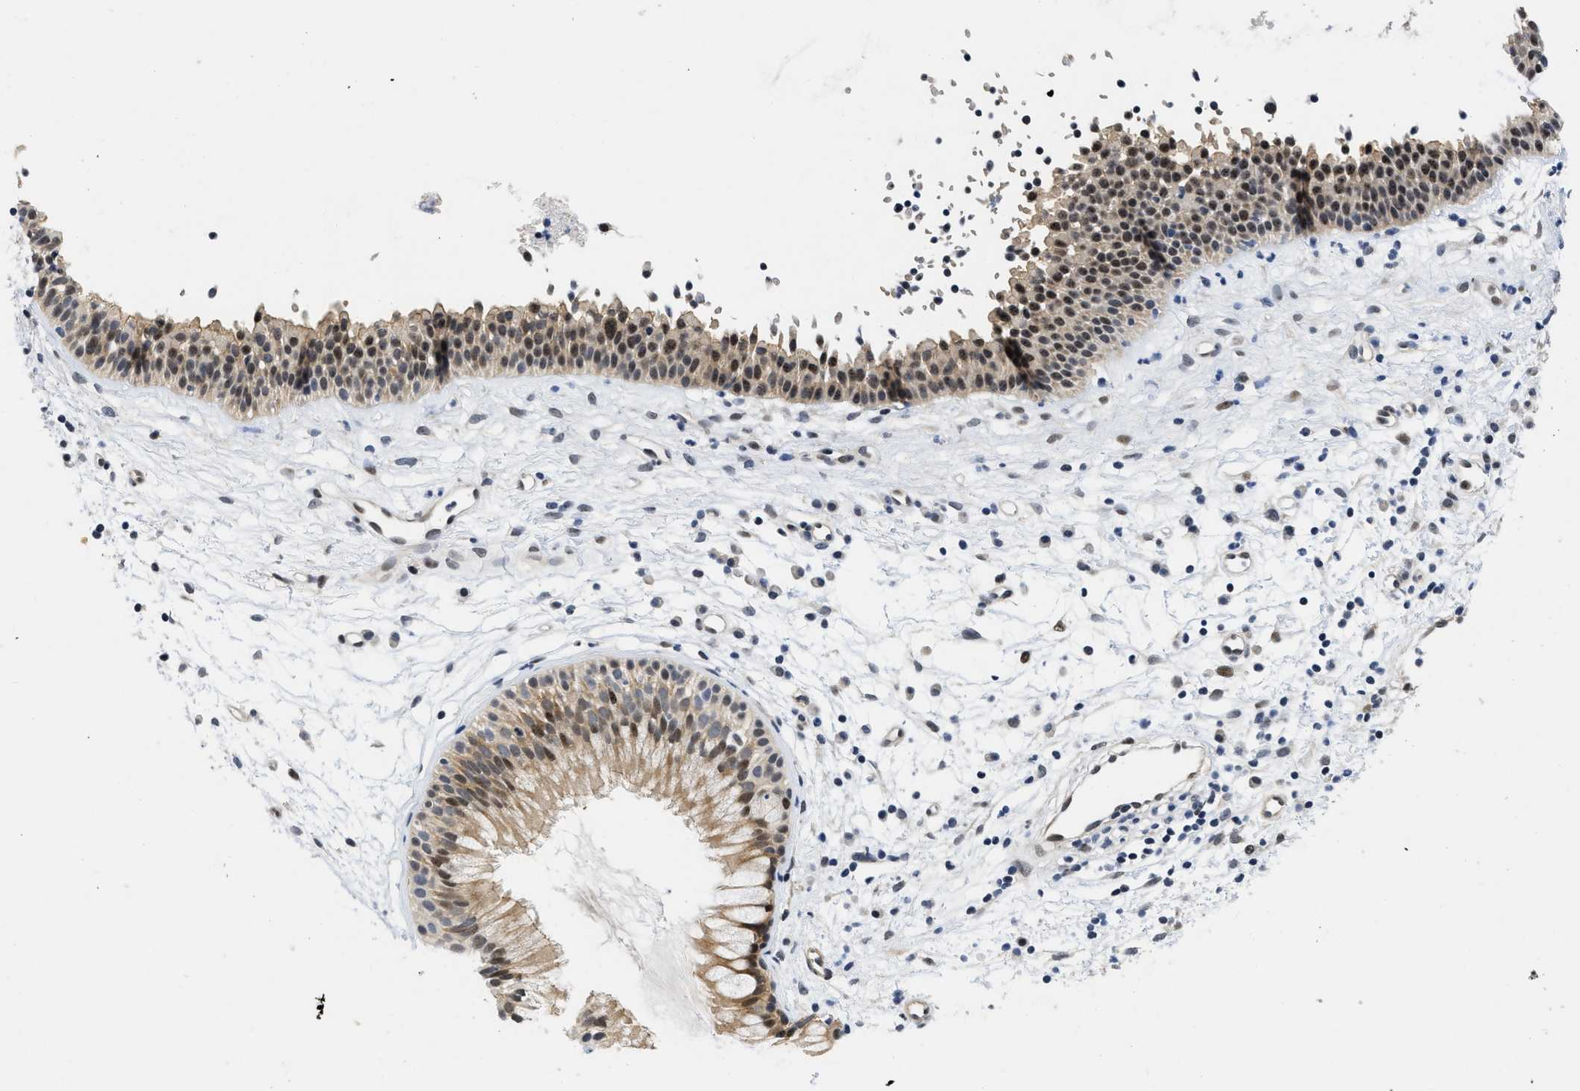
{"staining": {"intensity": "moderate", "quantity": ">75%", "location": "cytoplasmic/membranous,nuclear"}, "tissue": "nasopharynx", "cell_type": "Respiratory epithelial cells", "image_type": "normal", "snomed": [{"axis": "morphology", "description": "Normal tissue, NOS"}, {"axis": "topography", "description": "Nasopharynx"}], "caption": "Immunohistochemistry image of normal nasopharynx: nasopharynx stained using immunohistochemistry exhibits medium levels of moderate protein expression localized specifically in the cytoplasmic/membranous,nuclear of respiratory epithelial cells, appearing as a cytoplasmic/membranous,nuclear brown color.", "gene": "VIP", "patient": {"sex": "male", "age": 21}}